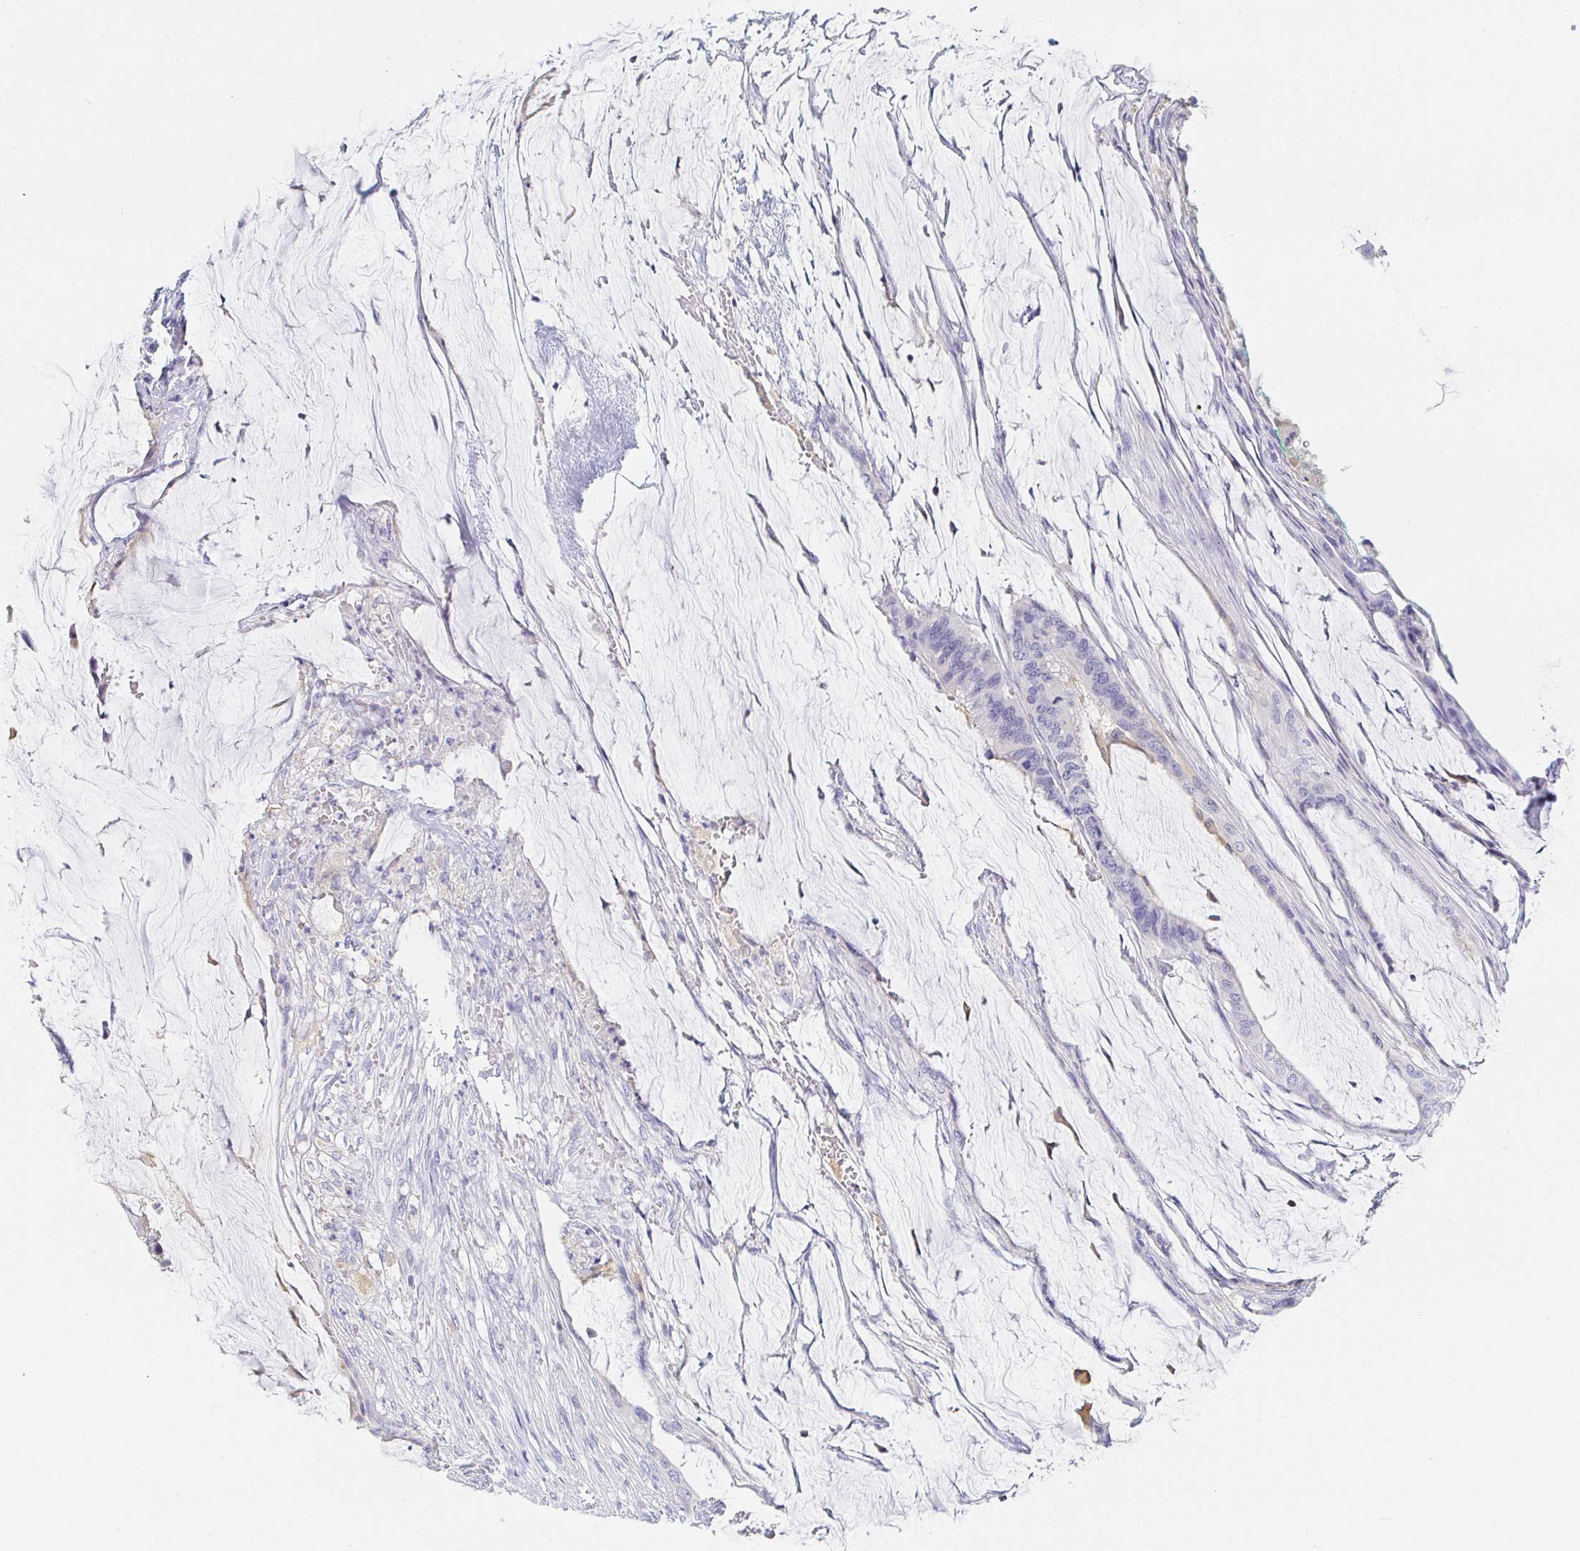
{"staining": {"intensity": "negative", "quantity": "none", "location": "none"}, "tissue": "colorectal cancer", "cell_type": "Tumor cells", "image_type": "cancer", "snomed": [{"axis": "morphology", "description": "Adenocarcinoma, NOS"}, {"axis": "topography", "description": "Rectum"}], "caption": "Protein analysis of colorectal adenocarcinoma reveals no significant expression in tumor cells. (DAB (3,3'-diaminobenzidine) immunohistochemistry (IHC) visualized using brightfield microscopy, high magnification).", "gene": "PDE6B", "patient": {"sex": "female", "age": 59}}